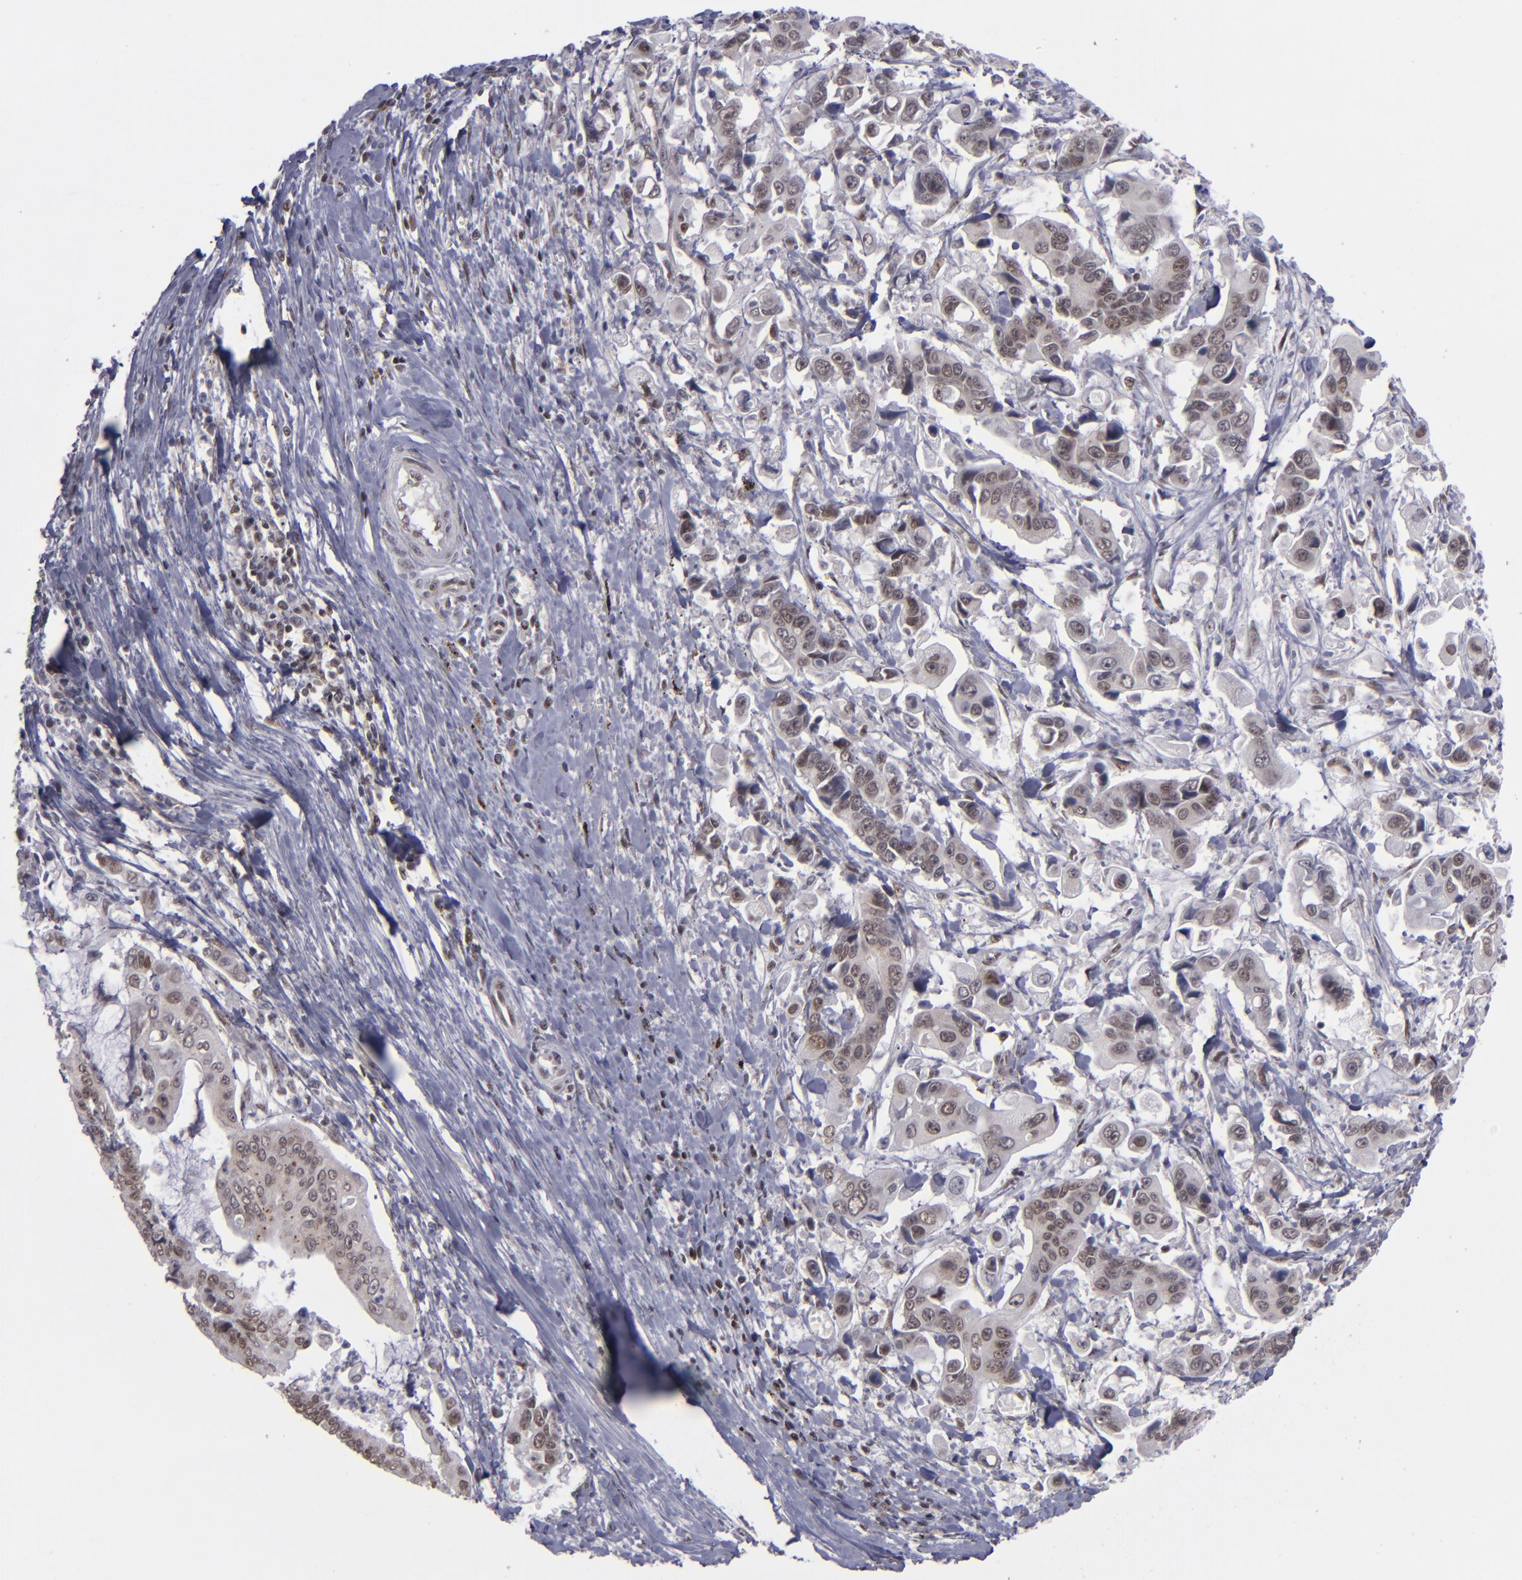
{"staining": {"intensity": "moderate", "quantity": ">75%", "location": "nuclear"}, "tissue": "stomach cancer", "cell_type": "Tumor cells", "image_type": "cancer", "snomed": [{"axis": "morphology", "description": "Adenocarcinoma, NOS"}, {"axis": "topography", "description": "Stomach, upper"}], "caption": "Moderate nuclear staining is present in approximately >75% of tumor cells in stomach cancer (adenocarcinoma).", "gene": "MLLT3", "patient": {"sex": "male", "age": 80}}